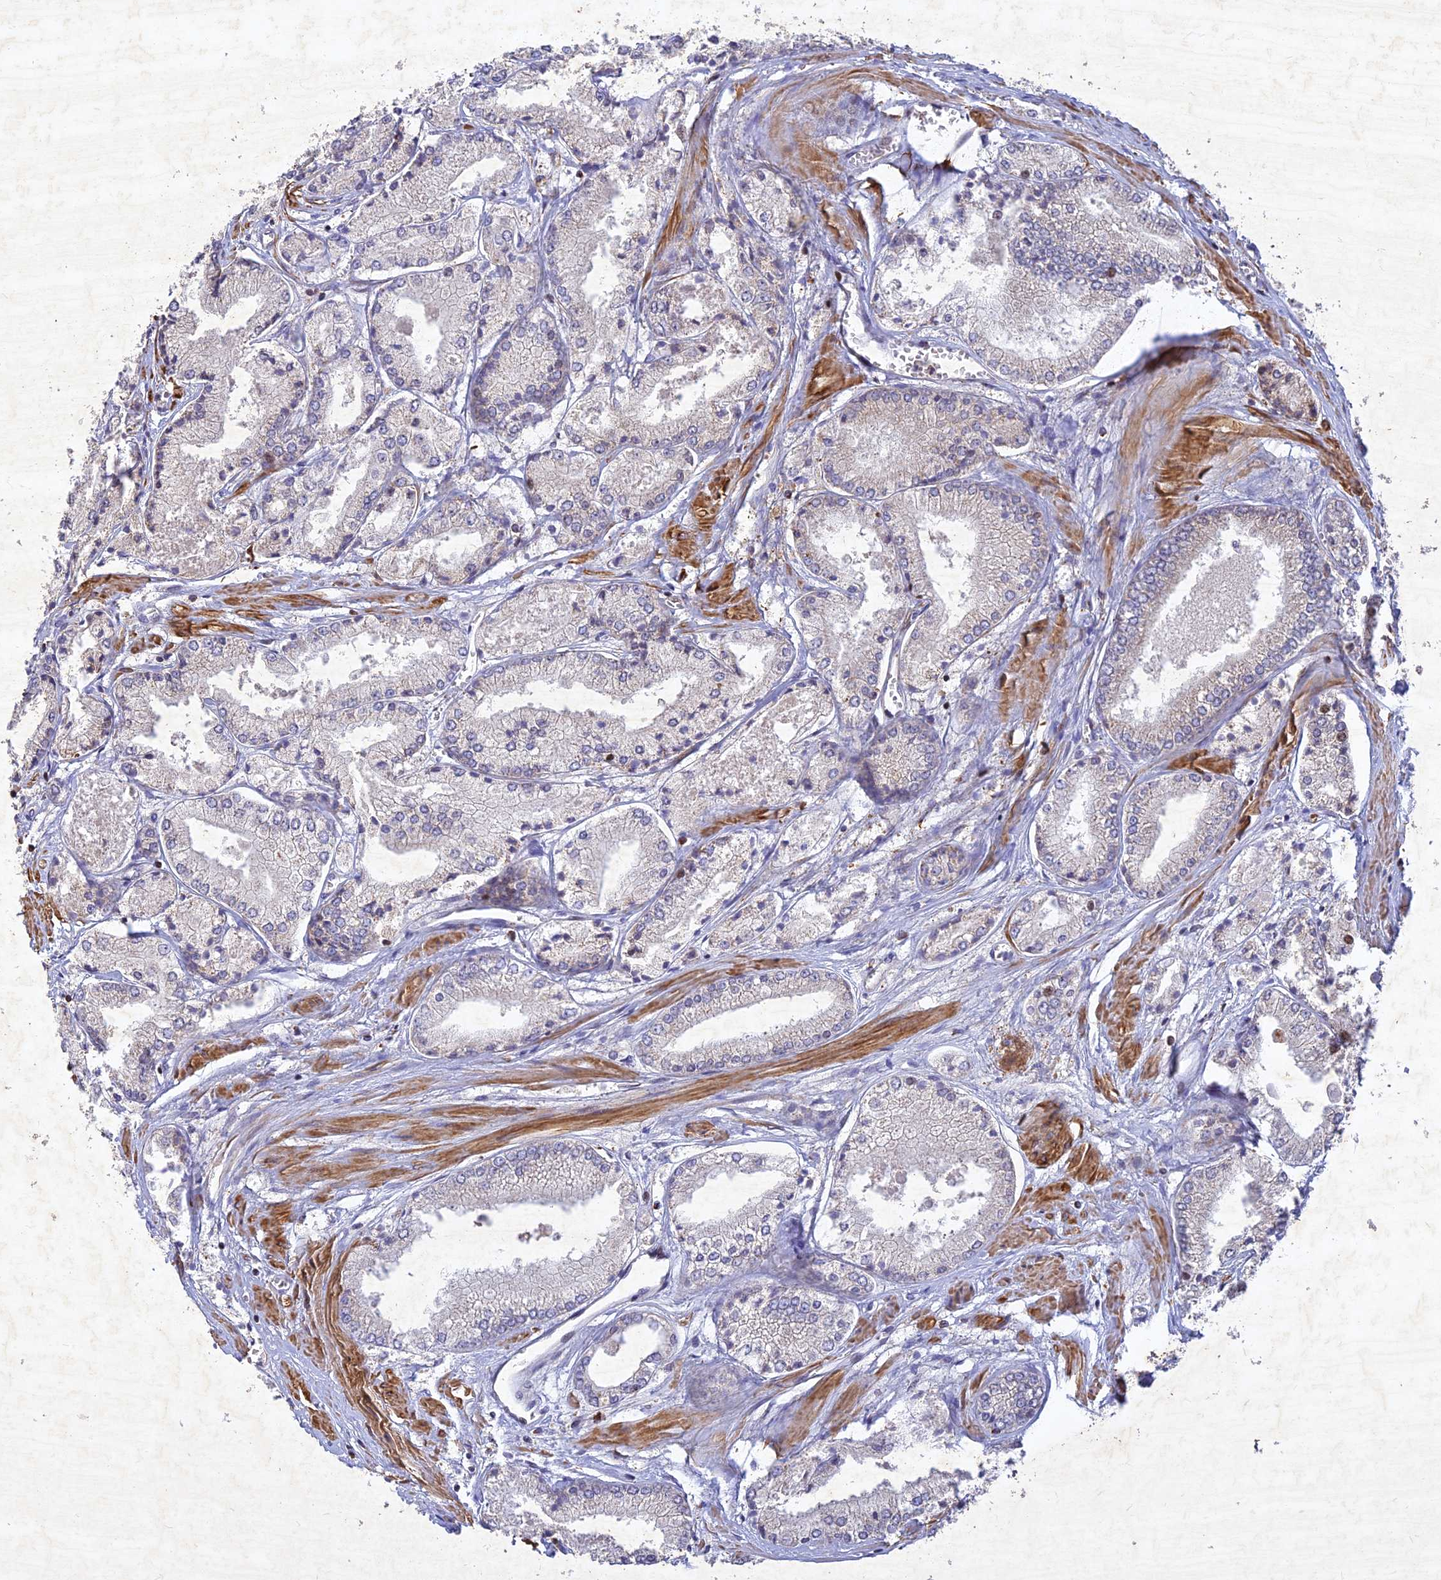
{"staining": {"intensity": "negative", "quantity": "none", "location": "none"}, "tissue": "prostate cancer", "cell_type": "Tumor cells", "image_type": "cancer", "snomed": [{"axis": "morphology", "description": "Adenocarcinoma, Low grade"}, {"axis": "topography", "description": "Prostate"}], "caption": "This is an immunohistochemistry (IHC) histopathology image of human adenocarcinoma (low-grade) (prostate). There is no positivity in tumor cells.", "gene": "RELCH", "patient": {"sex": "male", "age": 60}}